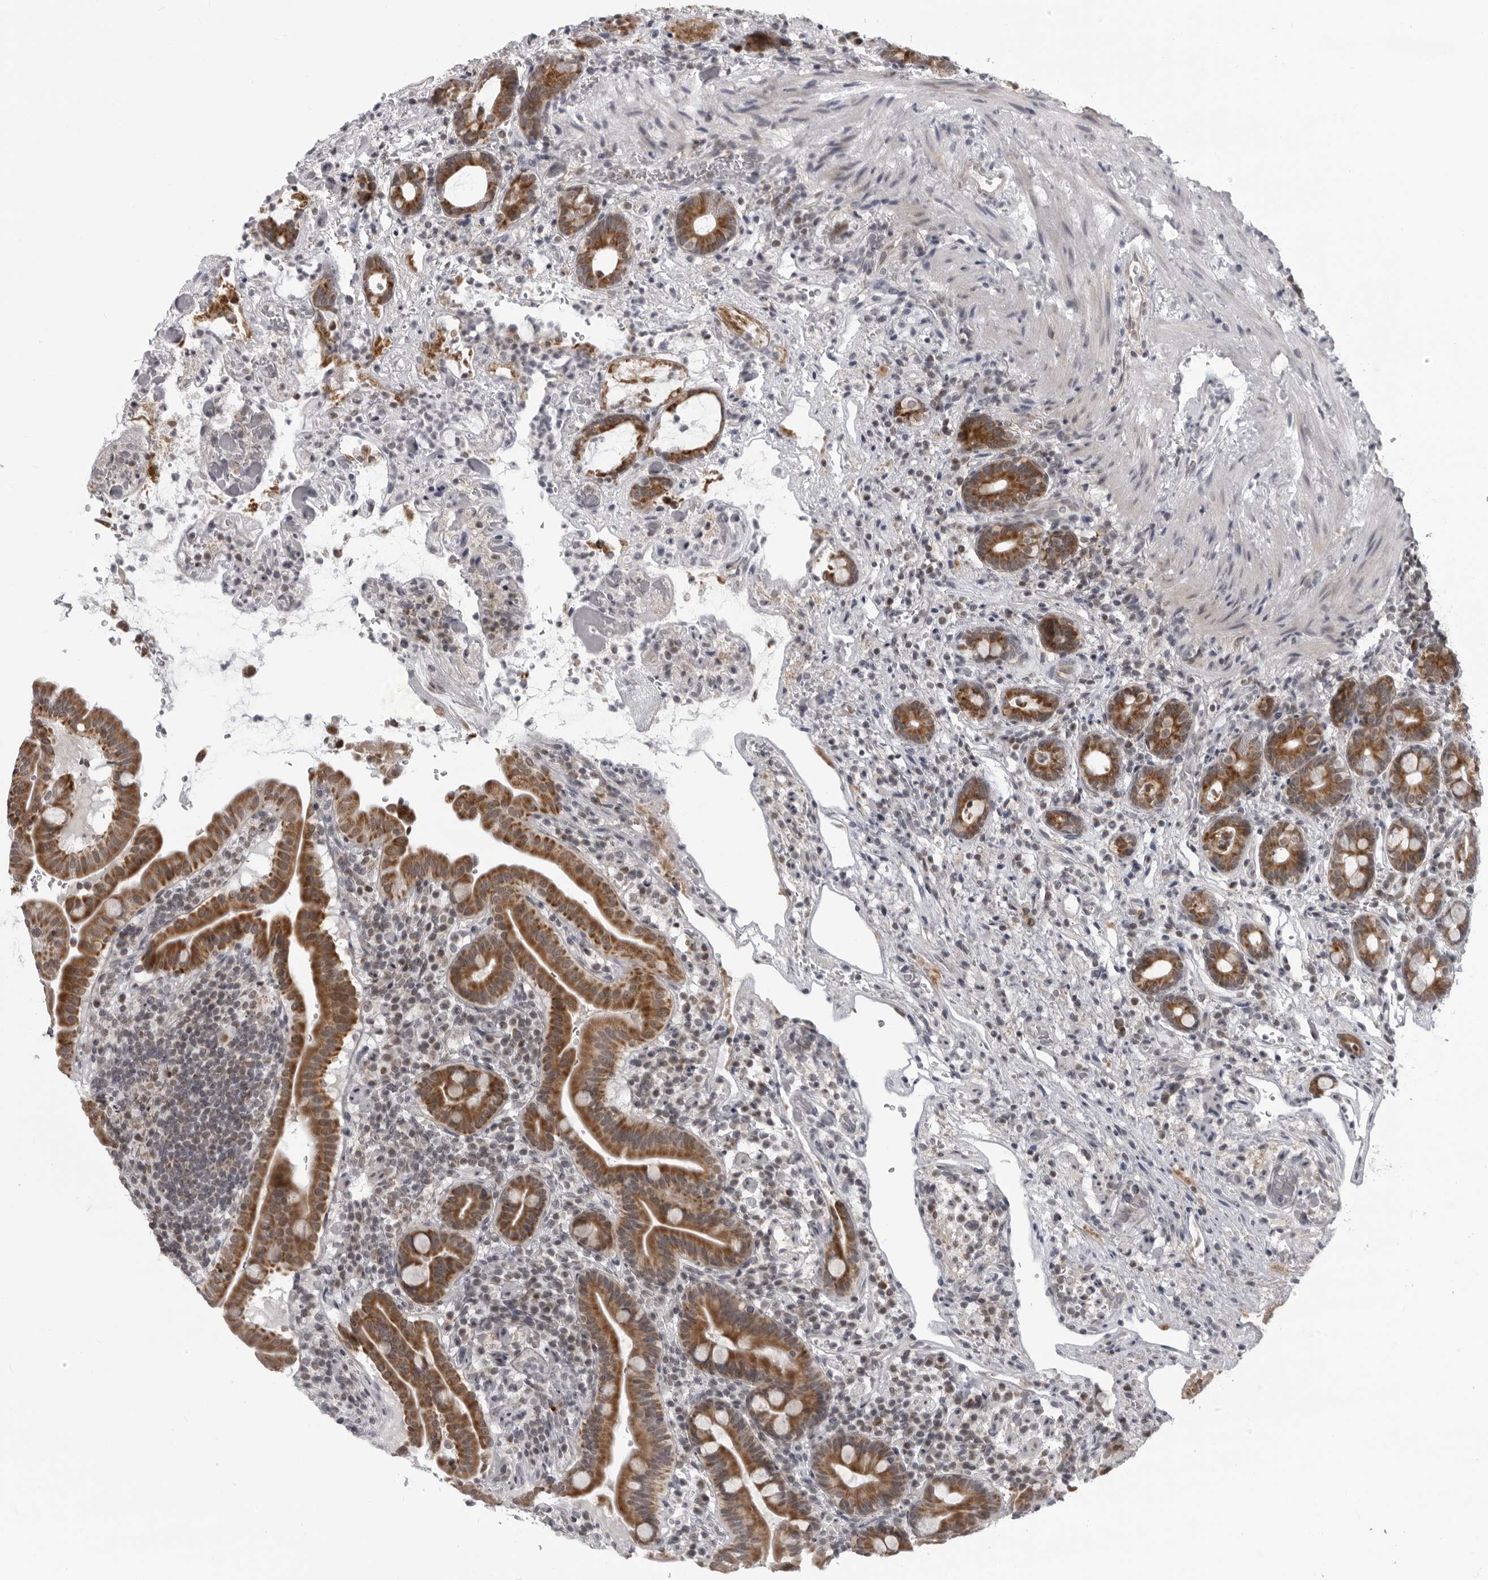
{"staining": {"intensity": "strong", "quantity": "25%-75%", "location": "cytoplasmic/membranous"}, "tissue": "duodenum", "cell_type": "Glandular cells", "image_type": "normal", "snomed": [{"axis": "morphology", "description": "Normal tissue, NOS"}, {"axis": "topography", "description": "Duodenum"}], "caption": "Duodenum stained with DAB (3,3'-diaminobenzidine) immunohistochemistry (IHC) demonstrates high levels of strong cytoplasmic/membranous staining in about 25%-75% of glandular cells.", "gene": "RTCA", "patient": {"sex": "male", "age": 54}}